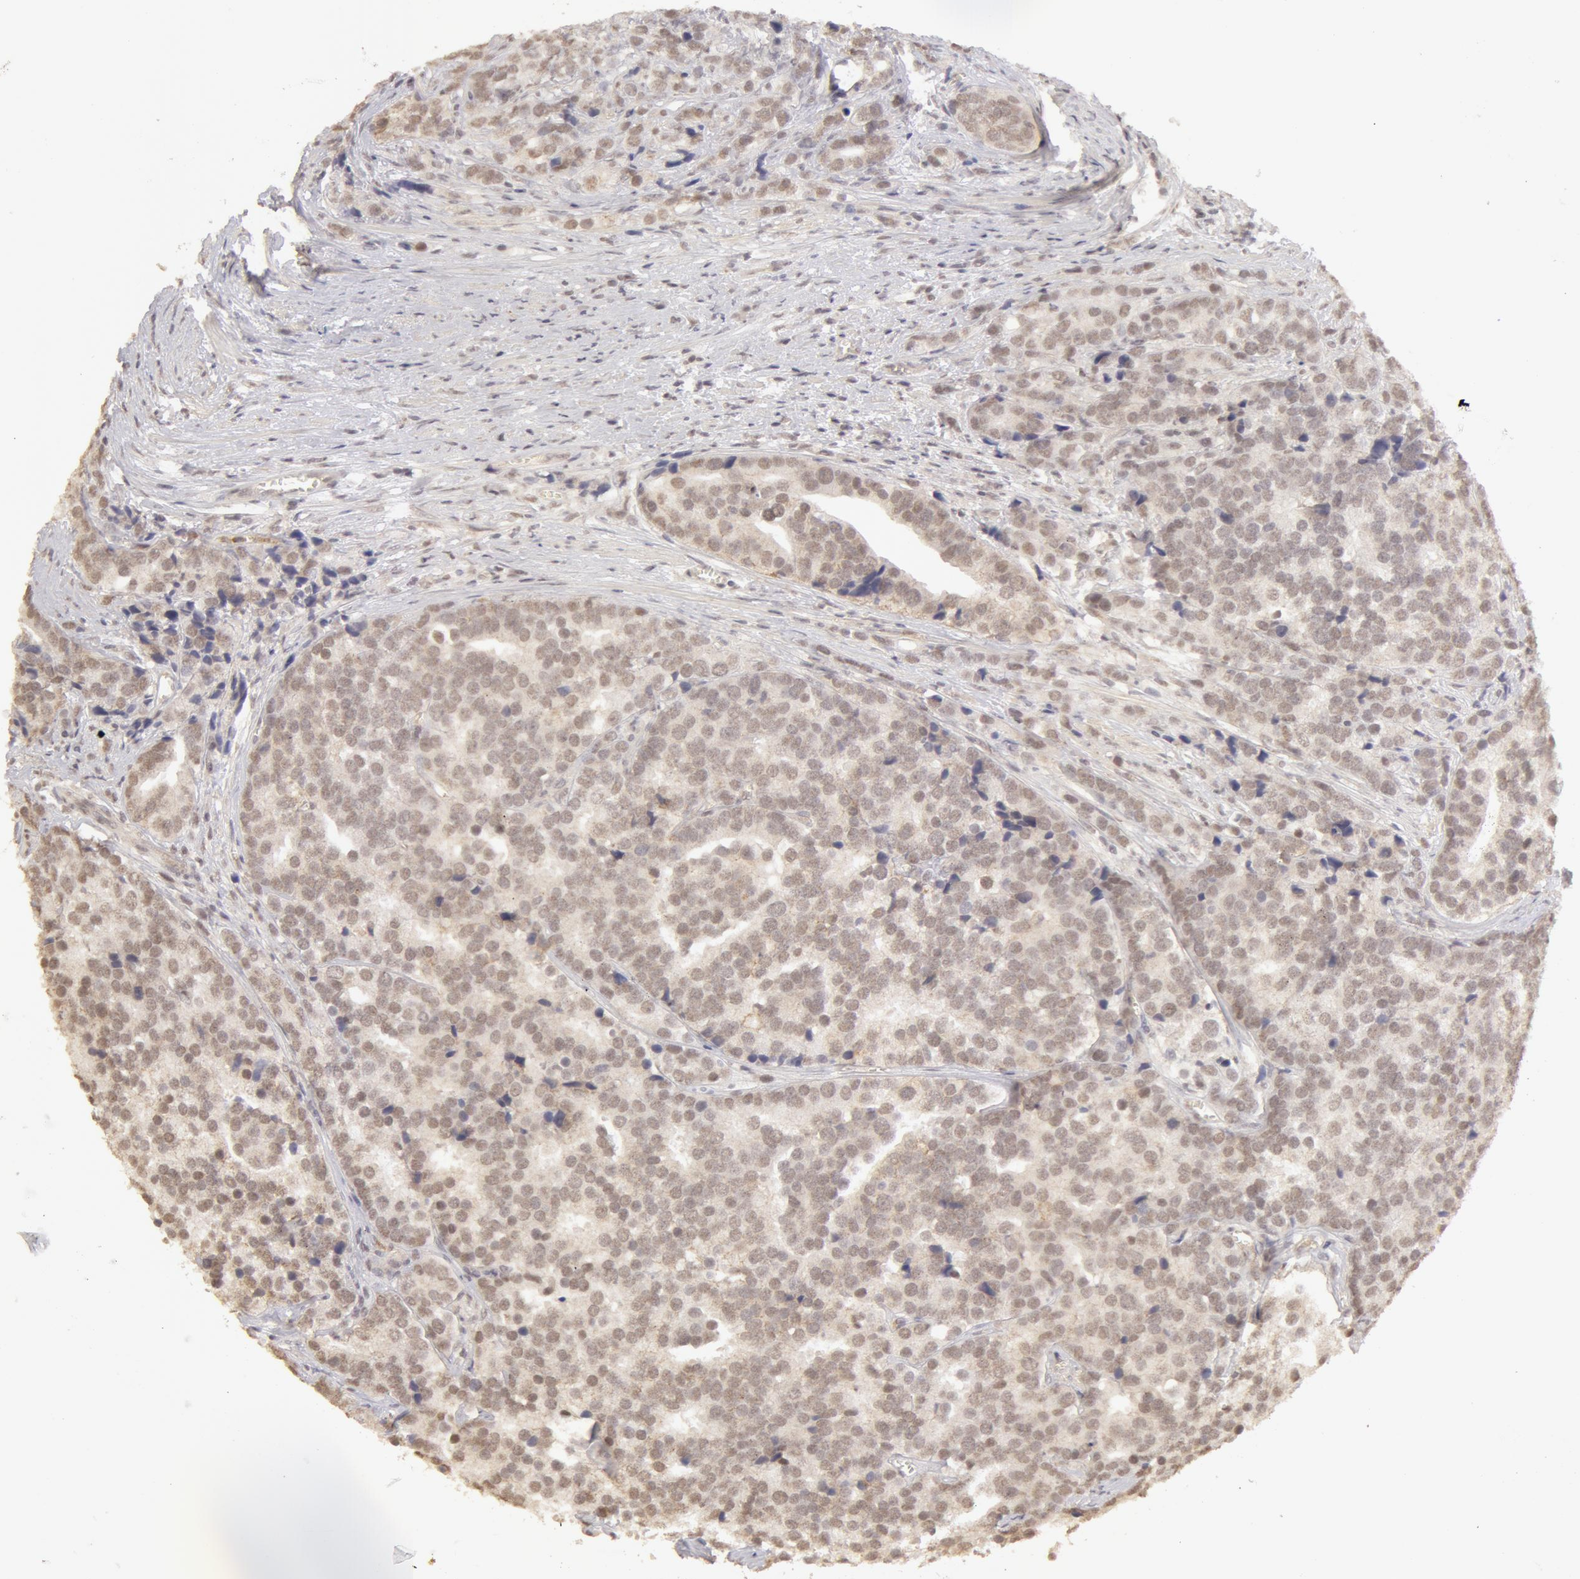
{"staining": {"intensity": "weak", "quantity": ">75%", "location": "cytoplasmic/membranous"}, "tissue": "prostate cancer", "cell_type": "Tumor cells", "image_type": "cancer", "snomed": [{"axis": "morphology", "description": "Adenocarcinoma, High grade"}, {"axis": "topography", "description": "Prostate"}], "caption": "IHC (DAB (3,3'-diaminobenzidine)) staining of prostate cancer exhibits weak cytoplasmic/membranous protein staining in about >75% of tumor cells. Using DAB (3,3'-diaminobenzidine) (brown) and hematoxylin (blue) stains, captured at high magnification using brightfield microscopy.", "gene": "ADAM10", "patient": {"sex": "male", "age": 71}}